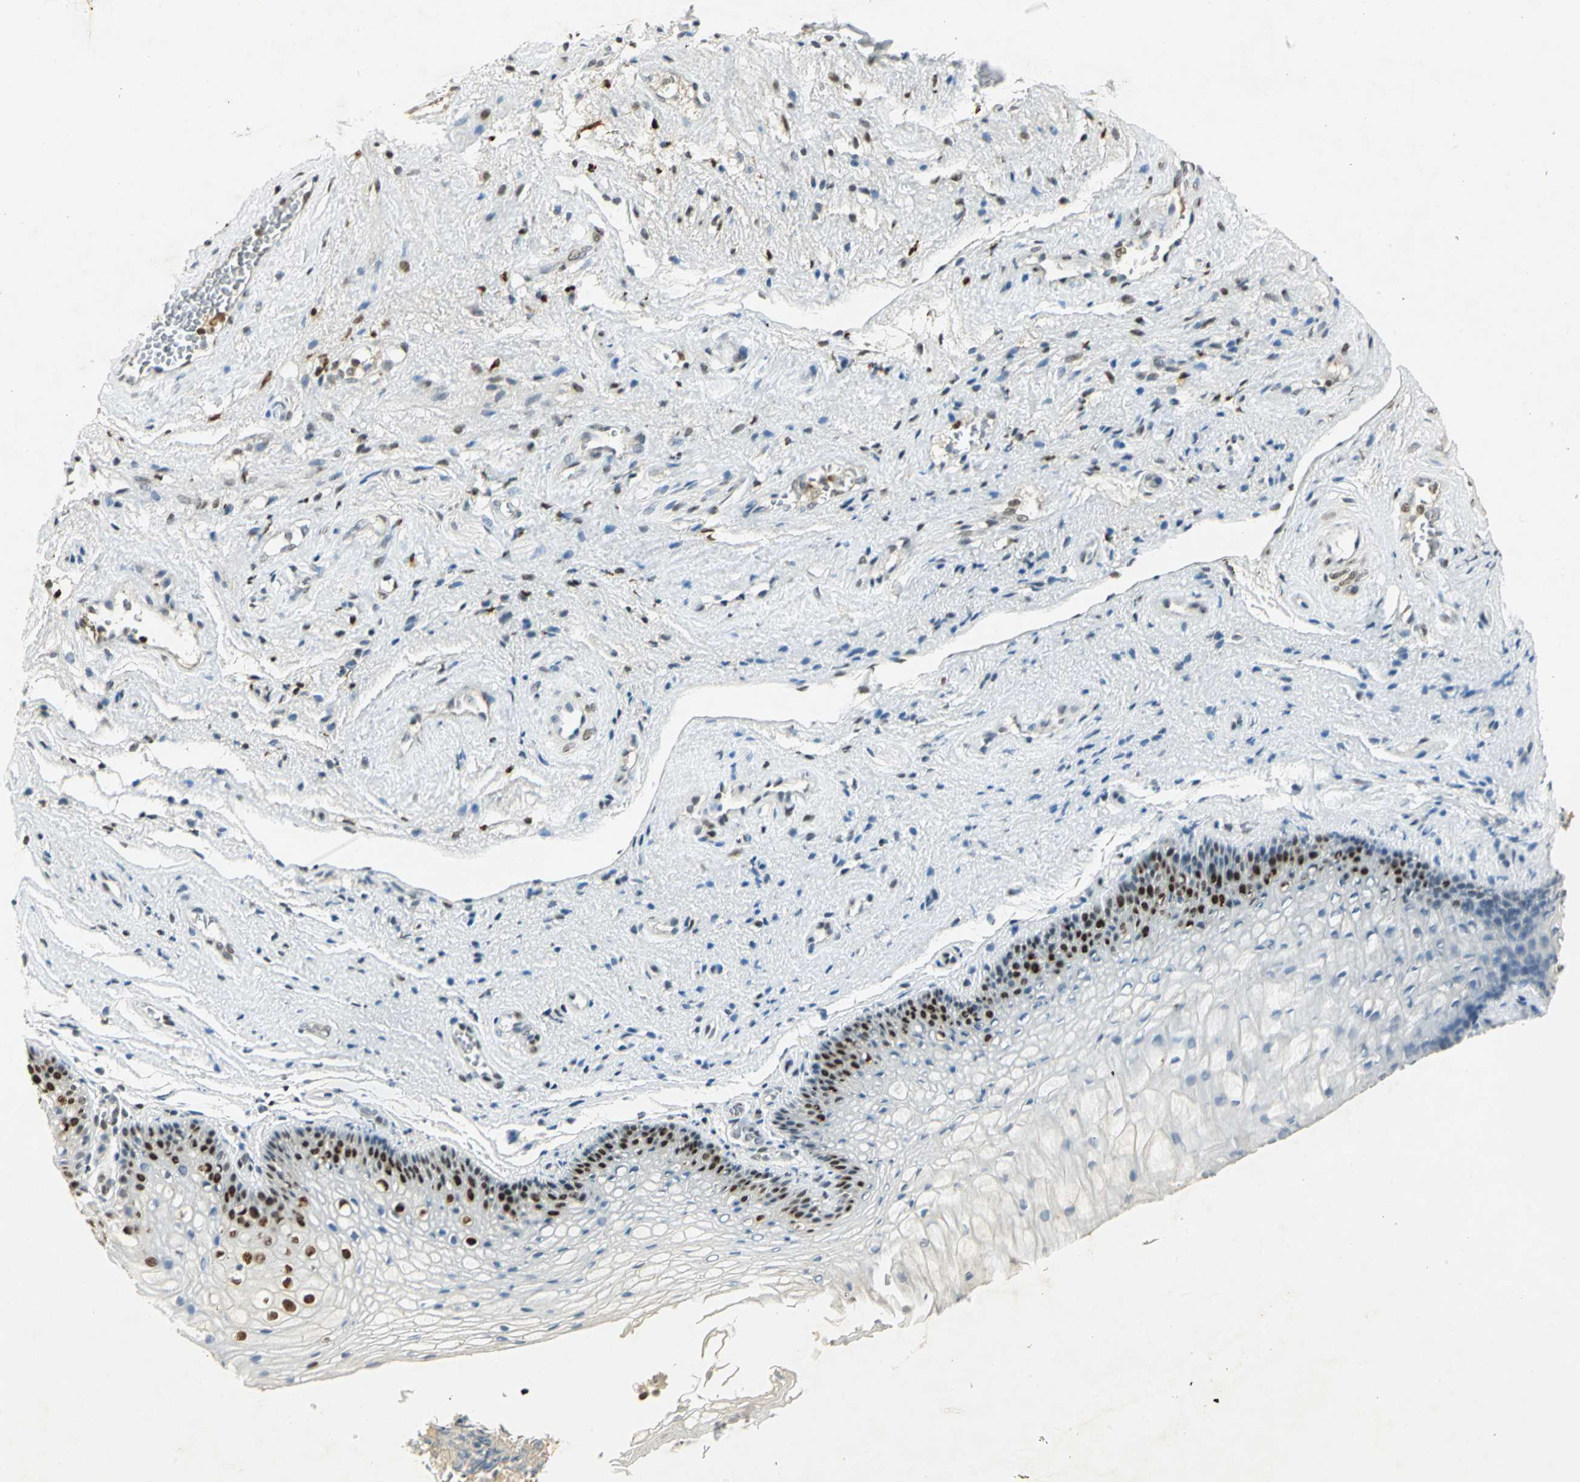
{"staining": {"intensity": "strong", "quantity": "<25%", "location": "nuclear"}, "tissue": "vagina", "cell_type": "Squamous epithelial cells", "image_type": "normal", "snomed": [{"axis": "morphology", "description": "Normal tissue, NOS"}, {"axis": "topography", "description": "Vagina"}], "caption": "Protein staining of normal vagina reveals strong nuclear staining in approximately <25% of squamous epithelial cells. (brown staining indicates protein expression, while blue staining denotes nuclei).", "gene": "AK6", "patient": {"sex": "female", "age": 34}}